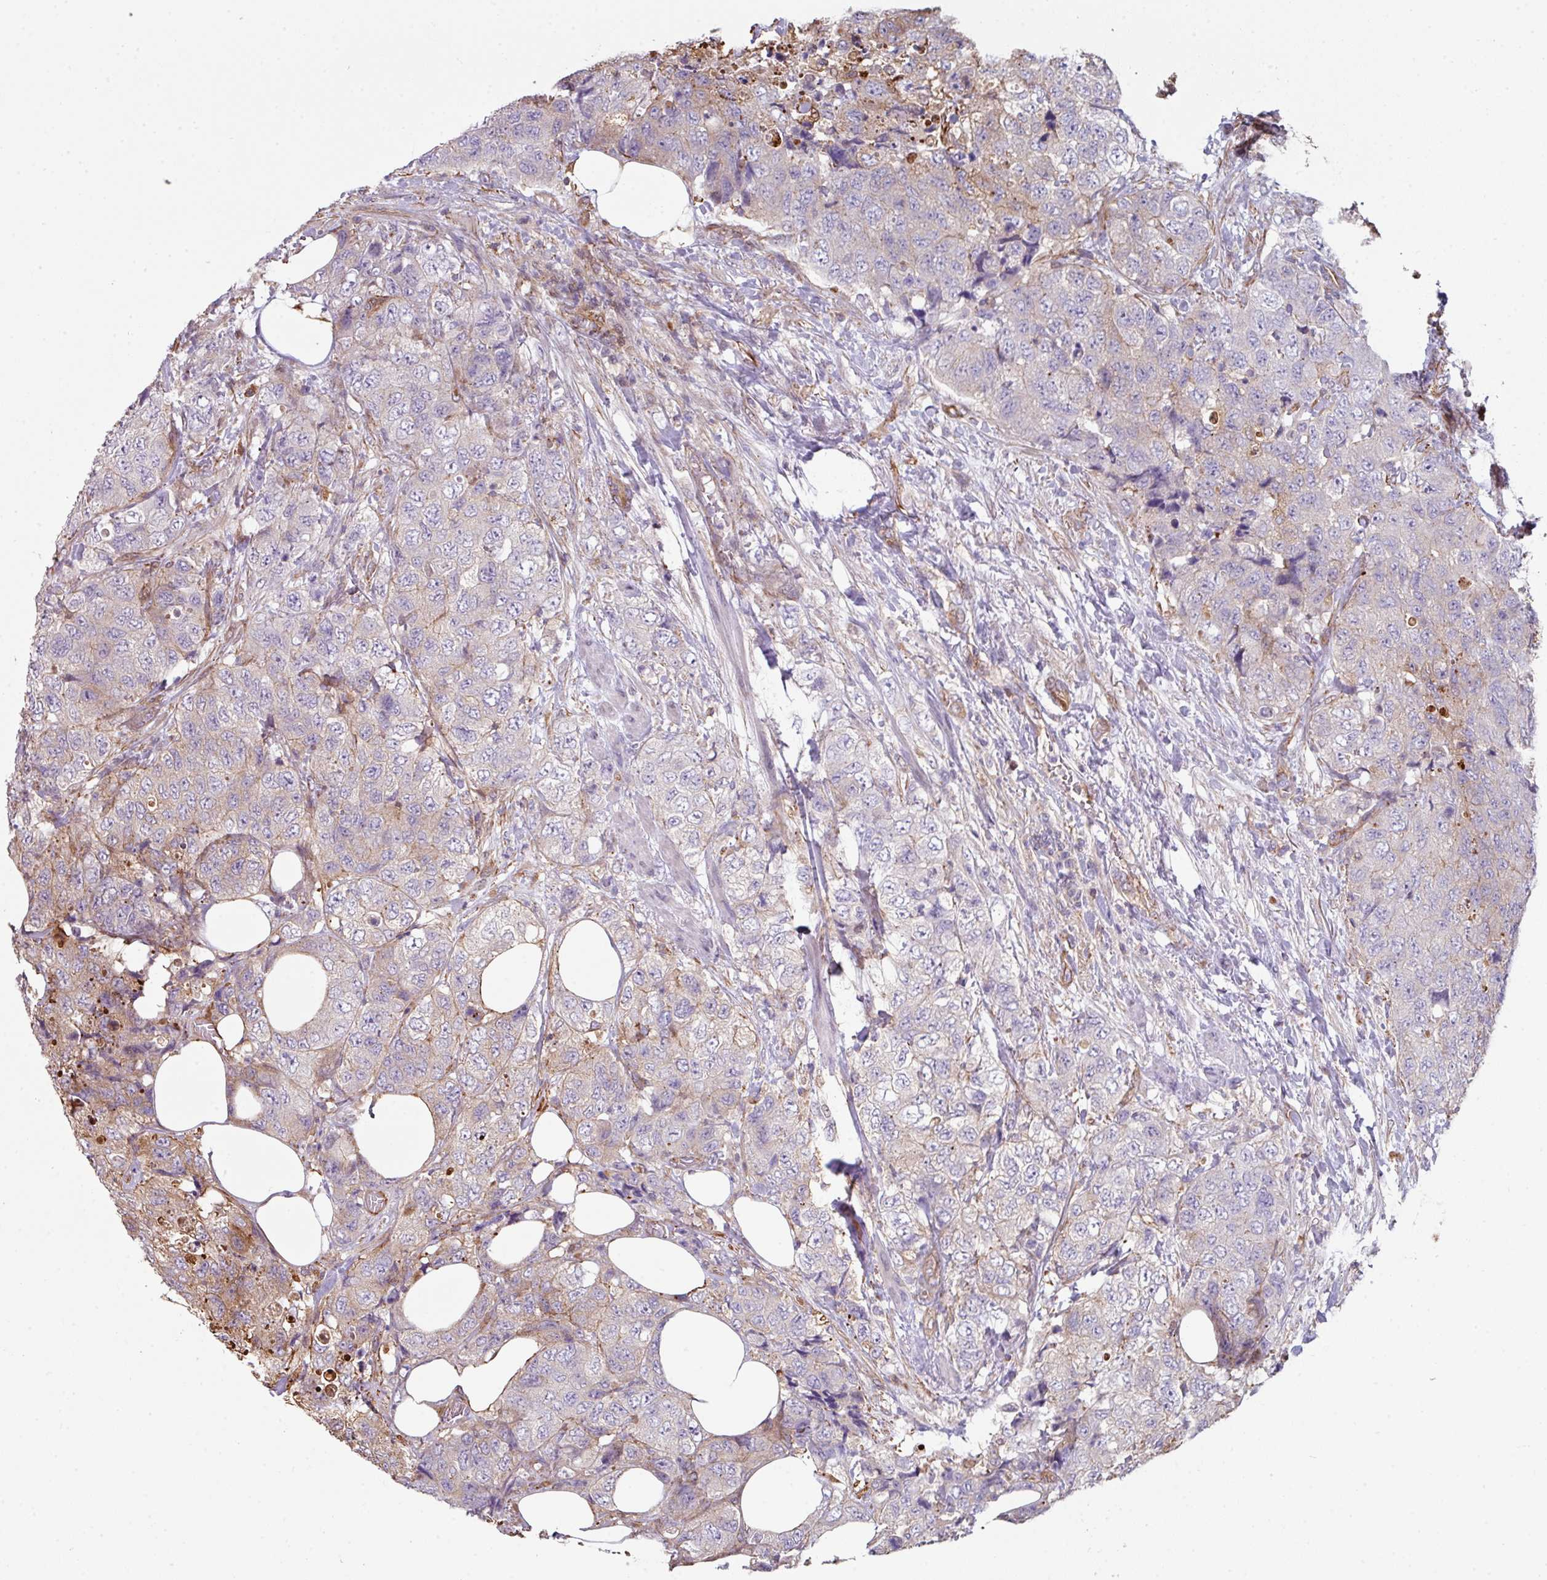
{"staining": {"intensity": "moderate", "quantity": "<25%", "location": "cytoplasmic/membranous"}, "tissue": "urothelial cancer", "cell_type": "Tumor cells", "image_type": "cancer", "snomed": [{"axis": "morphology", "description": "Urothelial carcinoma, High grade"}, {"axis": "topography", "description": "Urinary bladder"}], "caption": "Urothelial cancer was stained to show a protein in brown. There is low levels of moderate cytoplasmic/membranous staining in about <25% of tumor cells. (Brightfield microscopy of DAB IHC at high magnification).", "gene": "ANO9", "patient": {"sex": "female", "age": 78}}